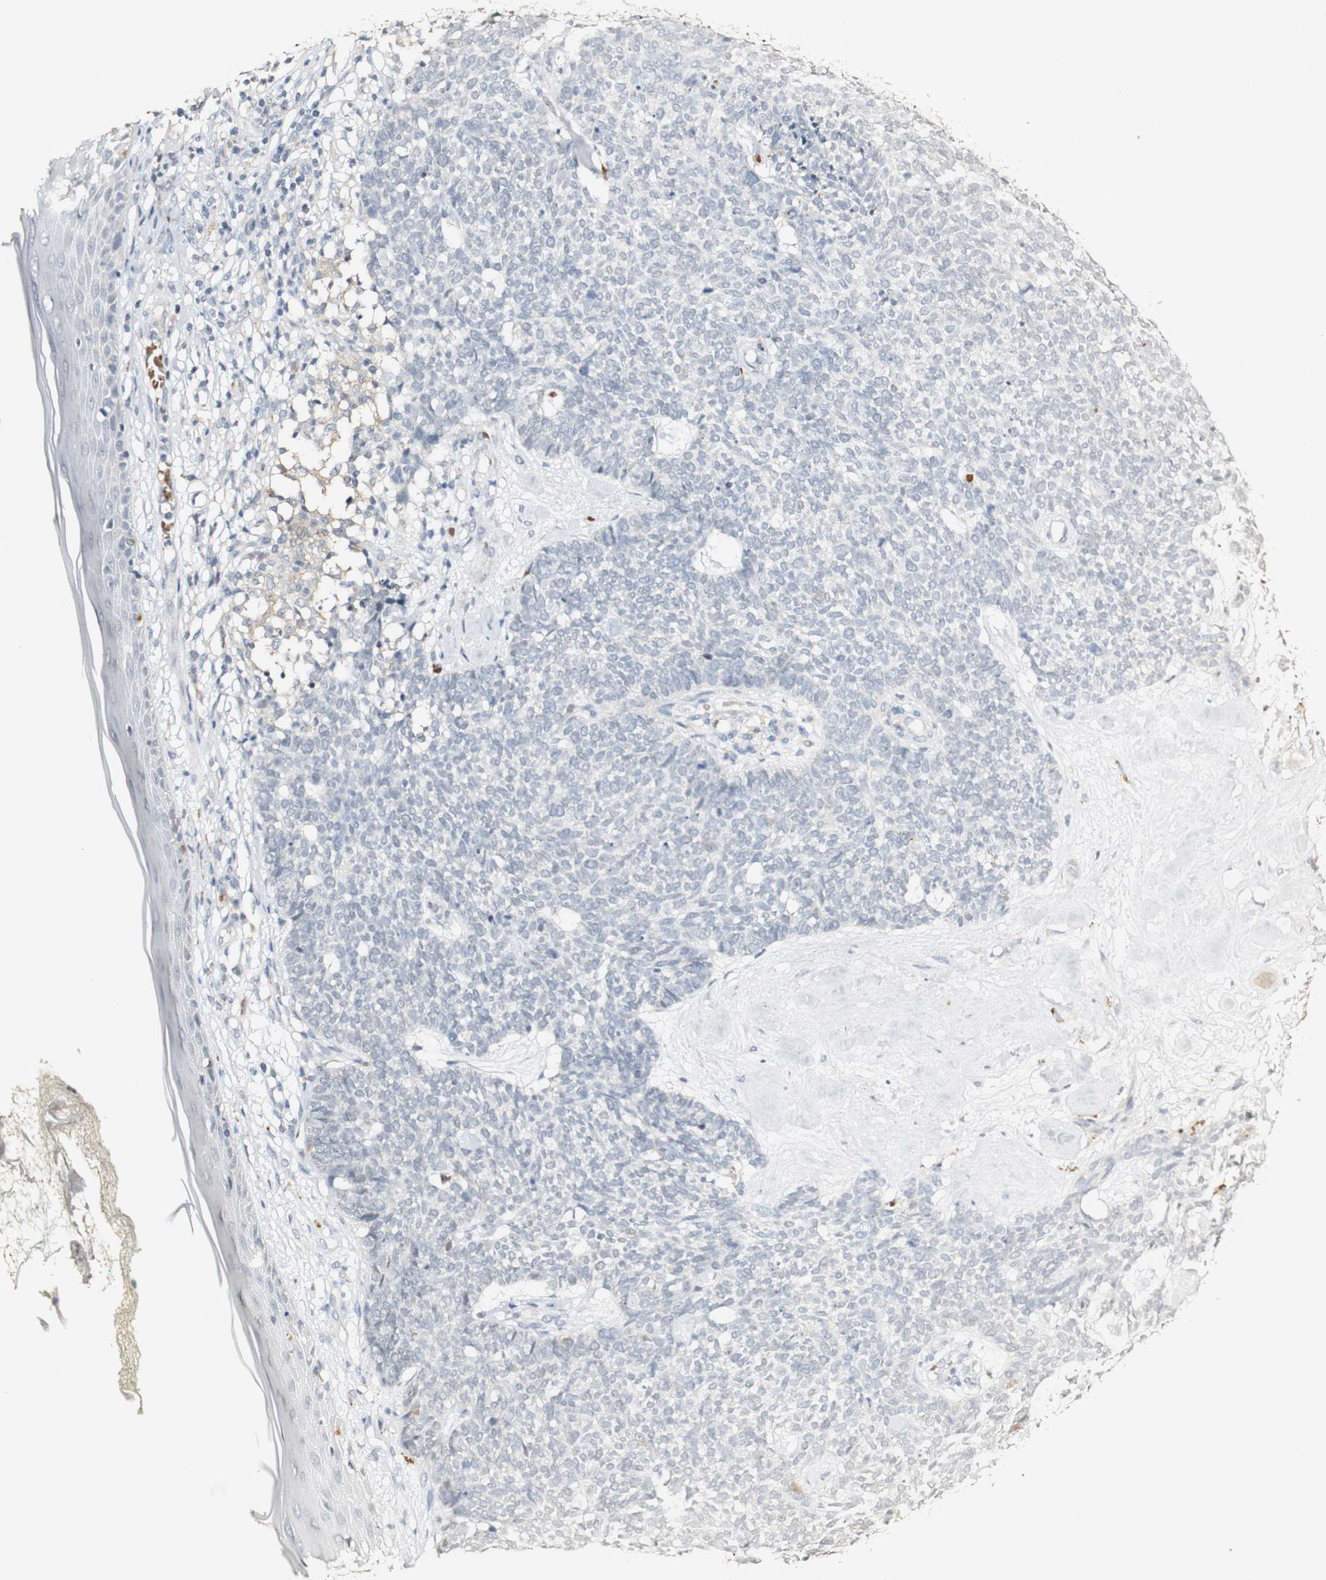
{"staining": {"intensity": "negative", "quantity": "none", "location": "none"}, "tissue": "skin cancer", "cell_type": "Tumor cells", "image_type": "cancer", "snomed": [{"axis": "morphology", "description": "Basal cell carcinoma"}, {"axis": "topography", "description": "Skin"}], "caption": "This is an immunohistochemistry photomicrograph of basal cell carcinoma (skin). There is no expression in tumor cells.", "gene": "SYT7", "patient": {"sex": "female", "age": 84}}